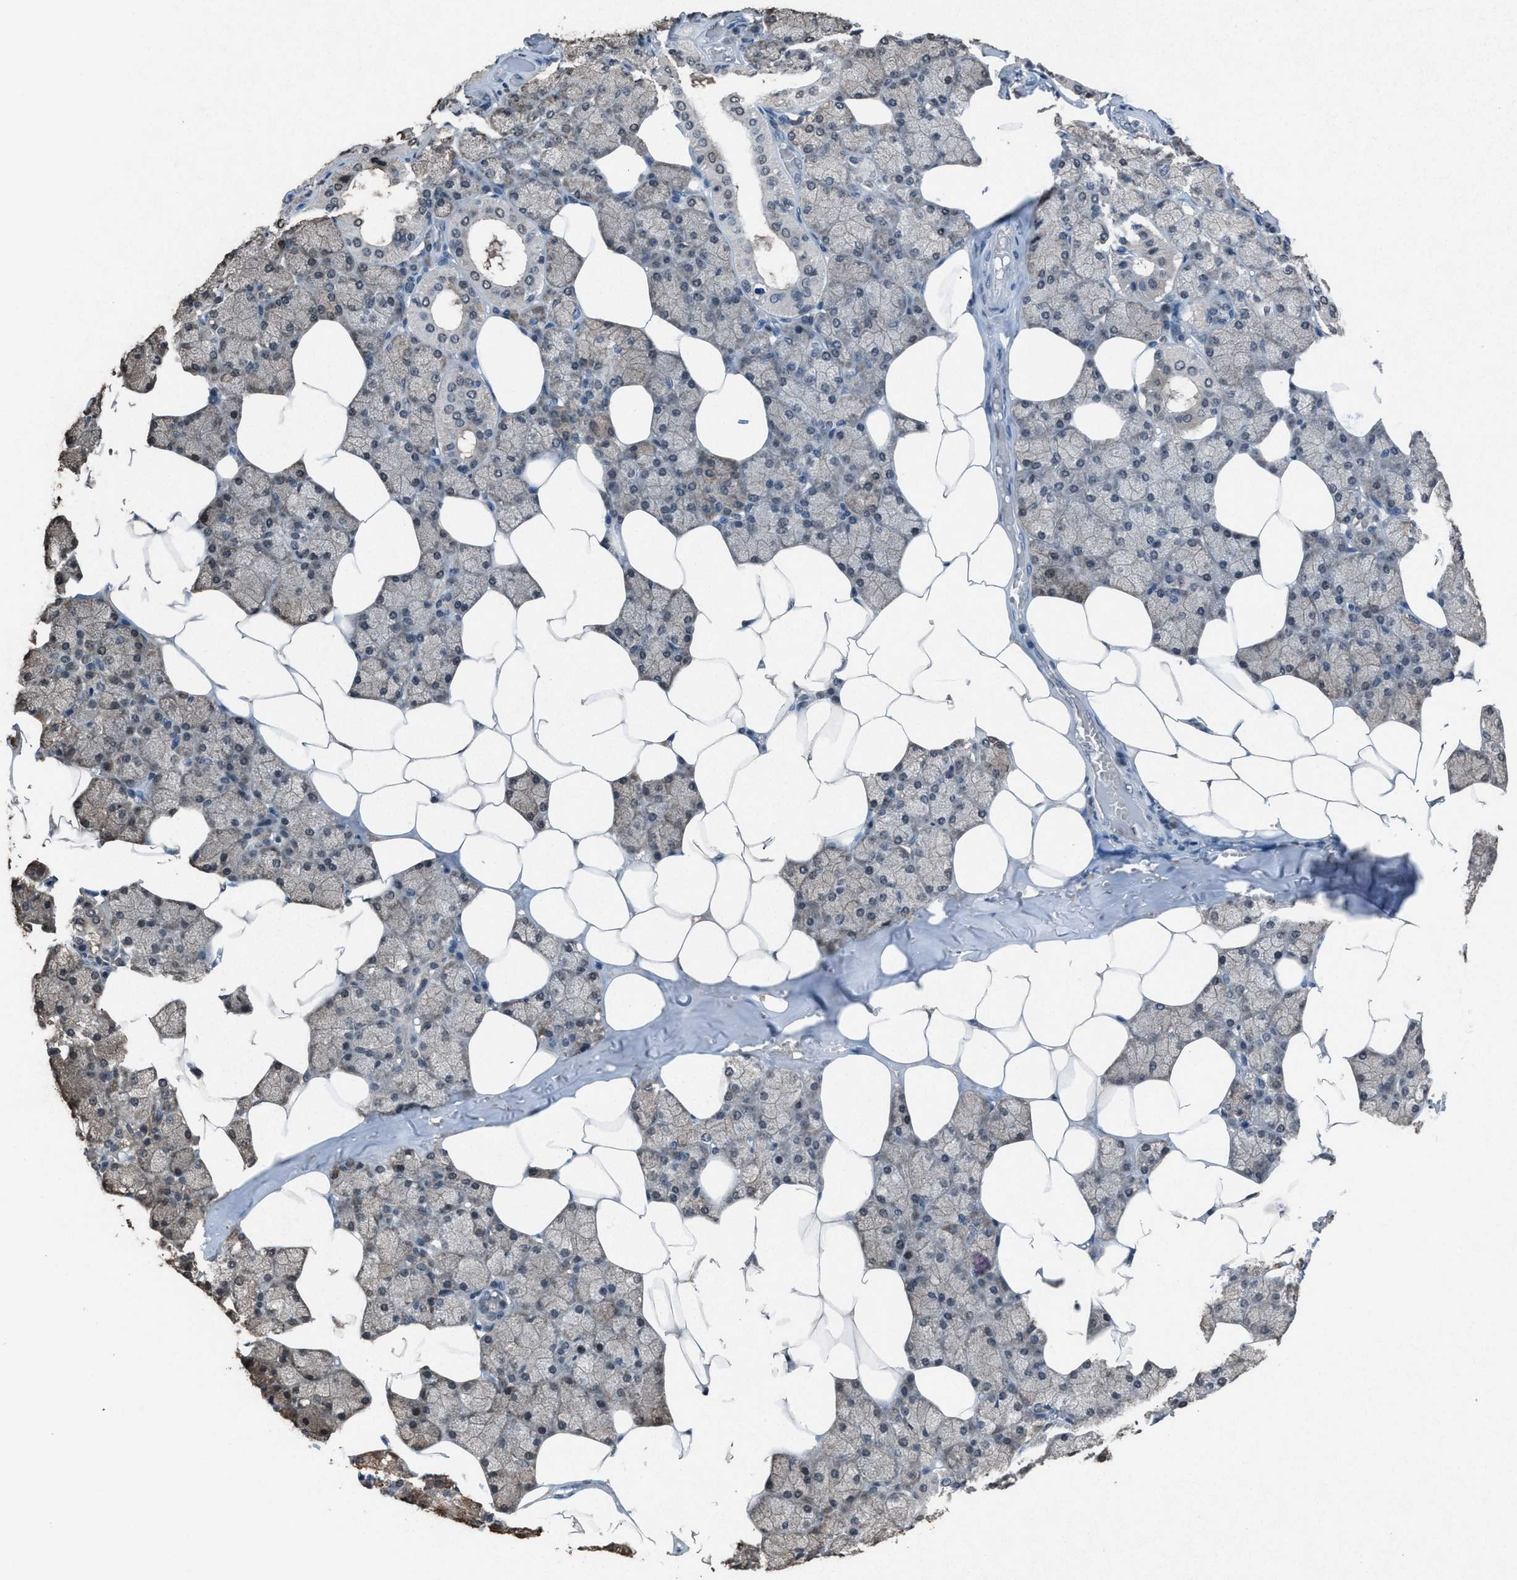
{"staining": {"intensity": "weak", "quantity": "<25%", "location": "cytoplasmic/membranous"}, "tissue": "salivary gland", "cell_type": "Glandular cells", "image_type": "normal", "snomed": [{"axis": "morphology", "description": "Normal tissue, NOS"}, {"axis": "topography", "description": "Salivary gland"}], "caption": "Immunohistochemistry (IHC) micrograph of normal salivary gland stained for a protein (brown), which reveals no expression in glandular cells.", "gene": "ZNF276", "patient": {"sex": "male", "age": 62}}